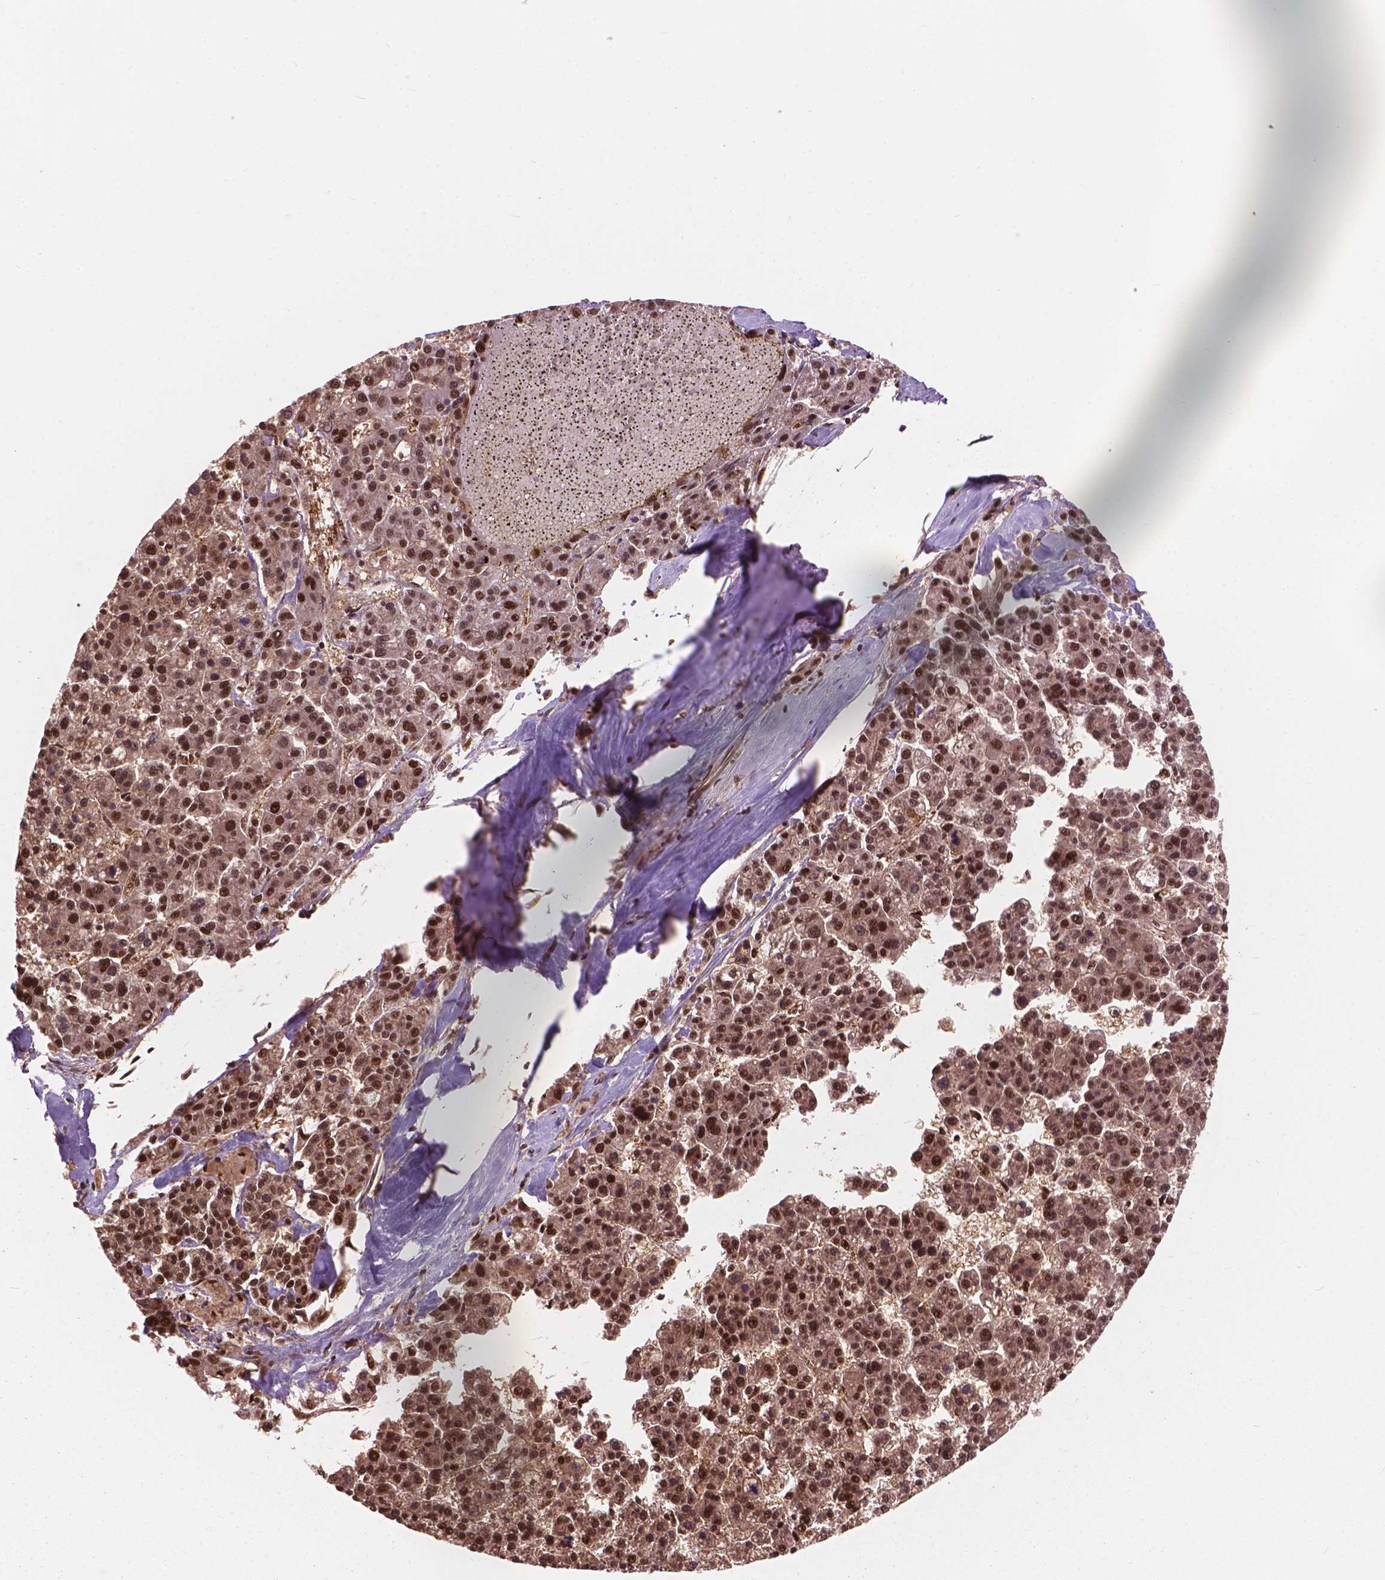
{"staining": {"intensity": "moderate", "quantity": ">75%", "location": "nuclear"}, "tissue": "liver cancer", "cell_type": "Tumor cells", "image_type": "cancer", "snomed": [{"axis": "morphology", "description": "Carcinoma, Hepatocellular, NOS"}, {"axis": "topography", "description": "Liver"}], "caption": "Protein staining by immunohistochemistry demonstrates moderate nuclear staining in about >75% of tumor cells in hepatocellular carcinoma (liver).", "gene": "ANP32B", "patient": {"sex": "female", "age": 58}}